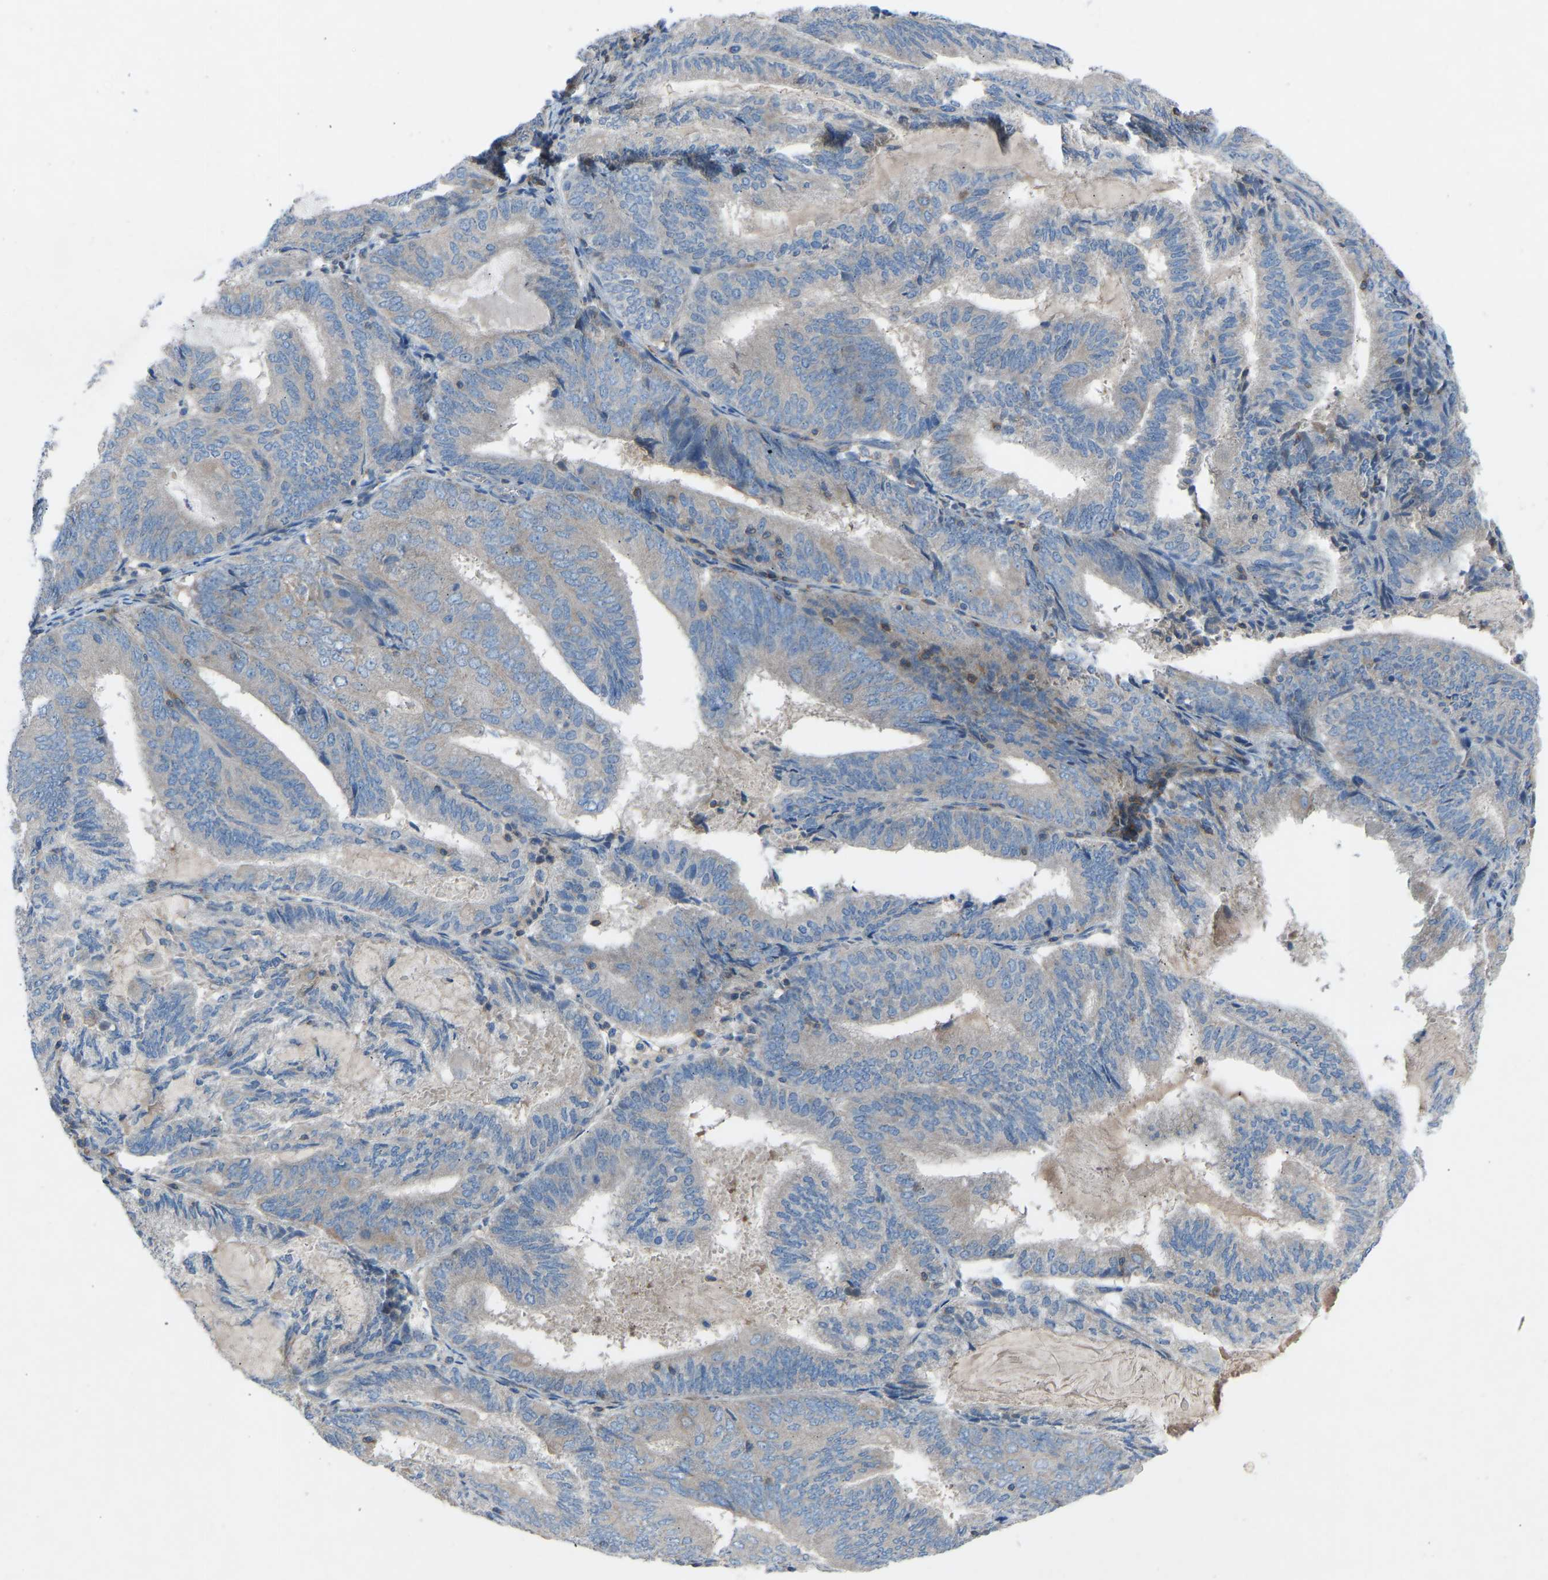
{"staining": {"intensity": "negative", "quantity": "none", "location": "none"}, "tissue": "endometrial cancer", "cell_type": "Tumor cells", "image_type": "cancer", "snomed": [{"axis": "morphology", "description": "Adenocarcinoma, NOS"}, {"axis": "topography", "description": "Endometrium"}], "caption": "Tumor cells show no significant protein expression in endometrial cancer (adenocarcinoma).", "gene": "GRK6", "patient": {"sex": "female", "age": 81}}